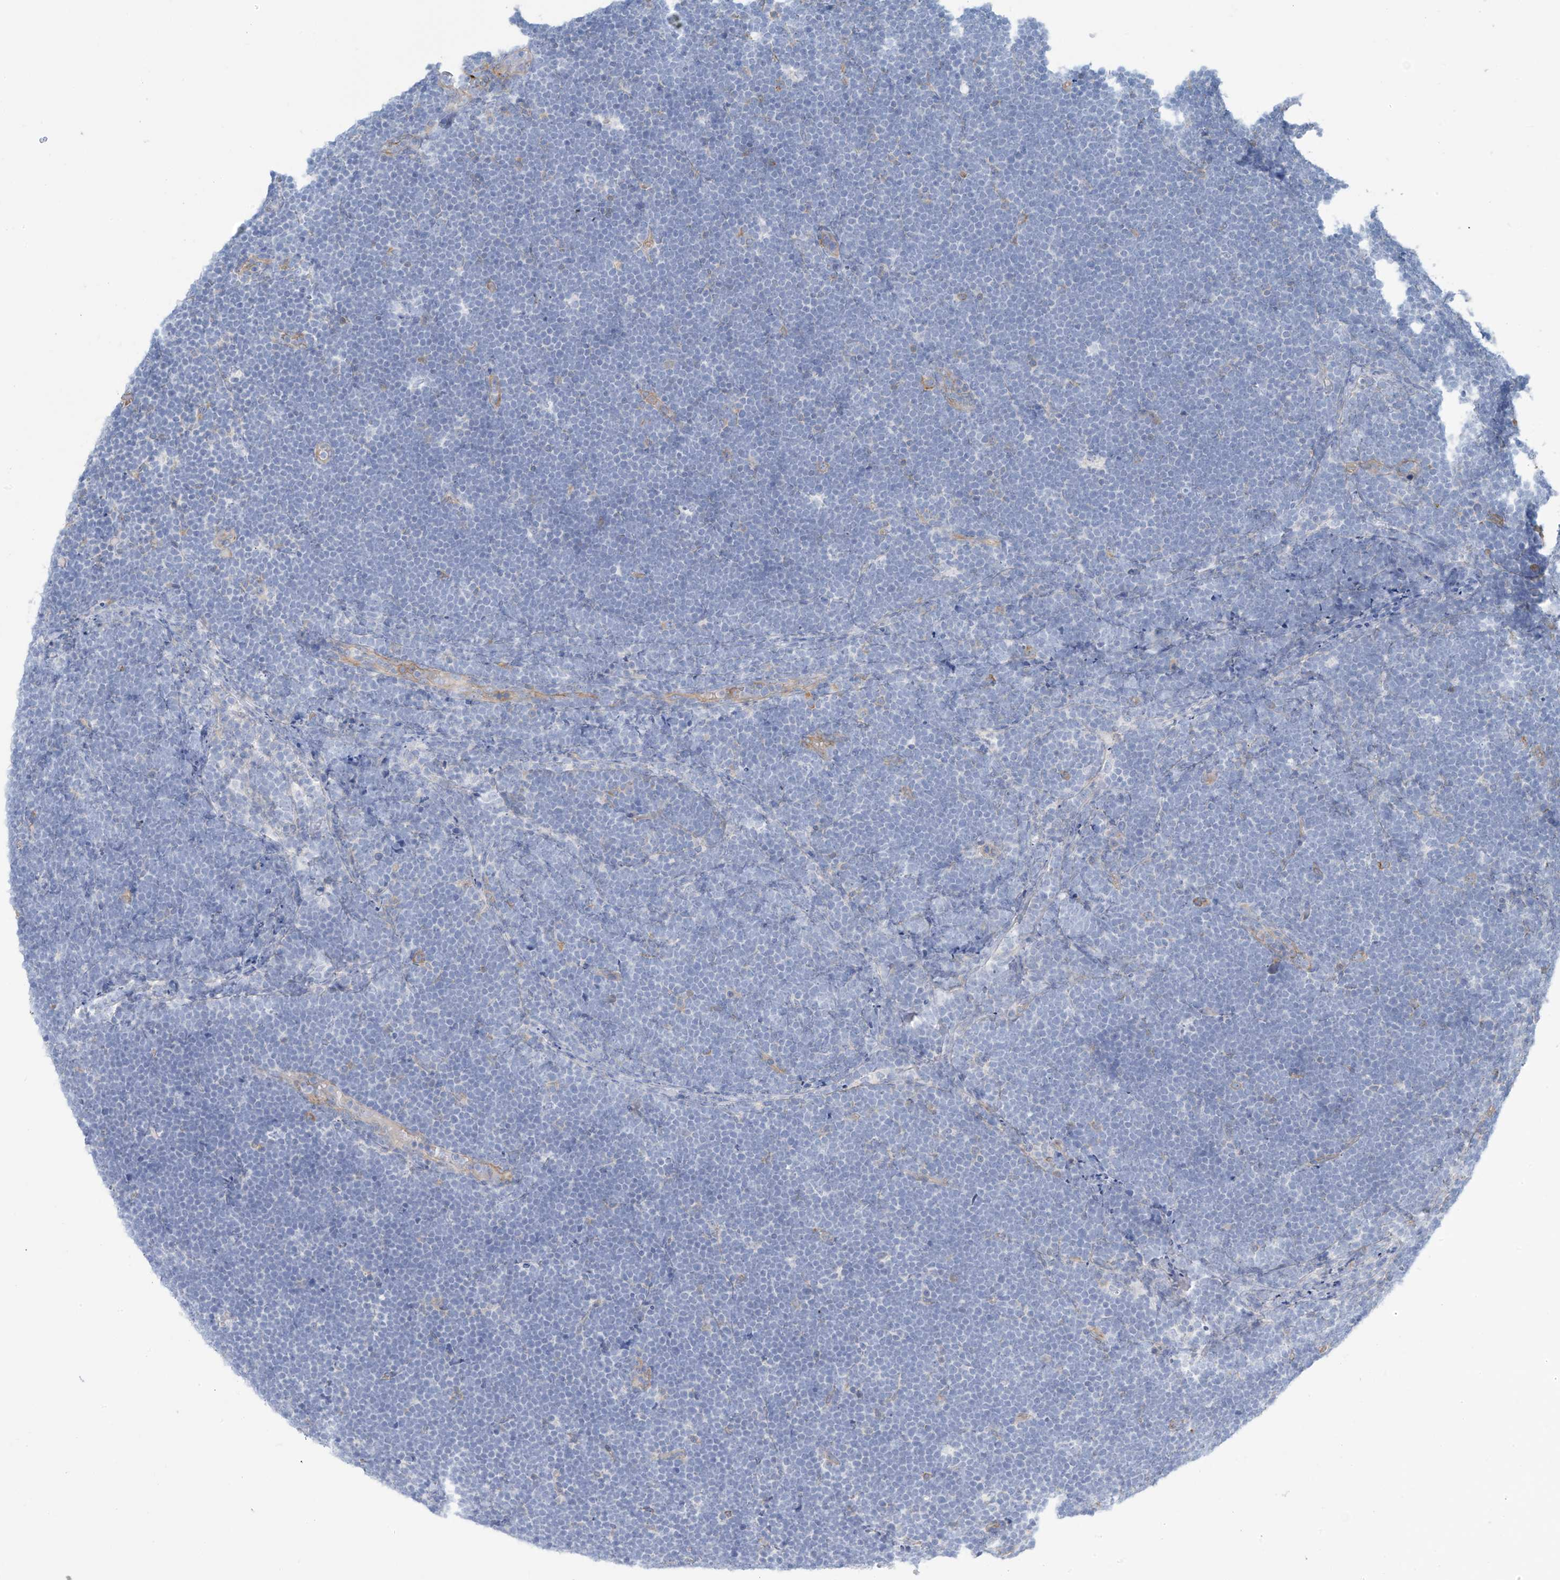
{"staining": {"intensity": "negative", "quantity": "none", "location": "none"}, "tissue": "lymphoma", "cell_type": "Tumor cells", "image_type": "cancer", "snomed": [{"axis": "morphology", "description": "Malignant lymphoma, non-Hodgkin's type, High grade"}, {"axis": "topography", "description": "Lymph node"}], "caption": "Tumor cells show no significant protein staining in lymphoma.", "gene": "ZNF846", "patient": {"sex": "male", "age": 13}}